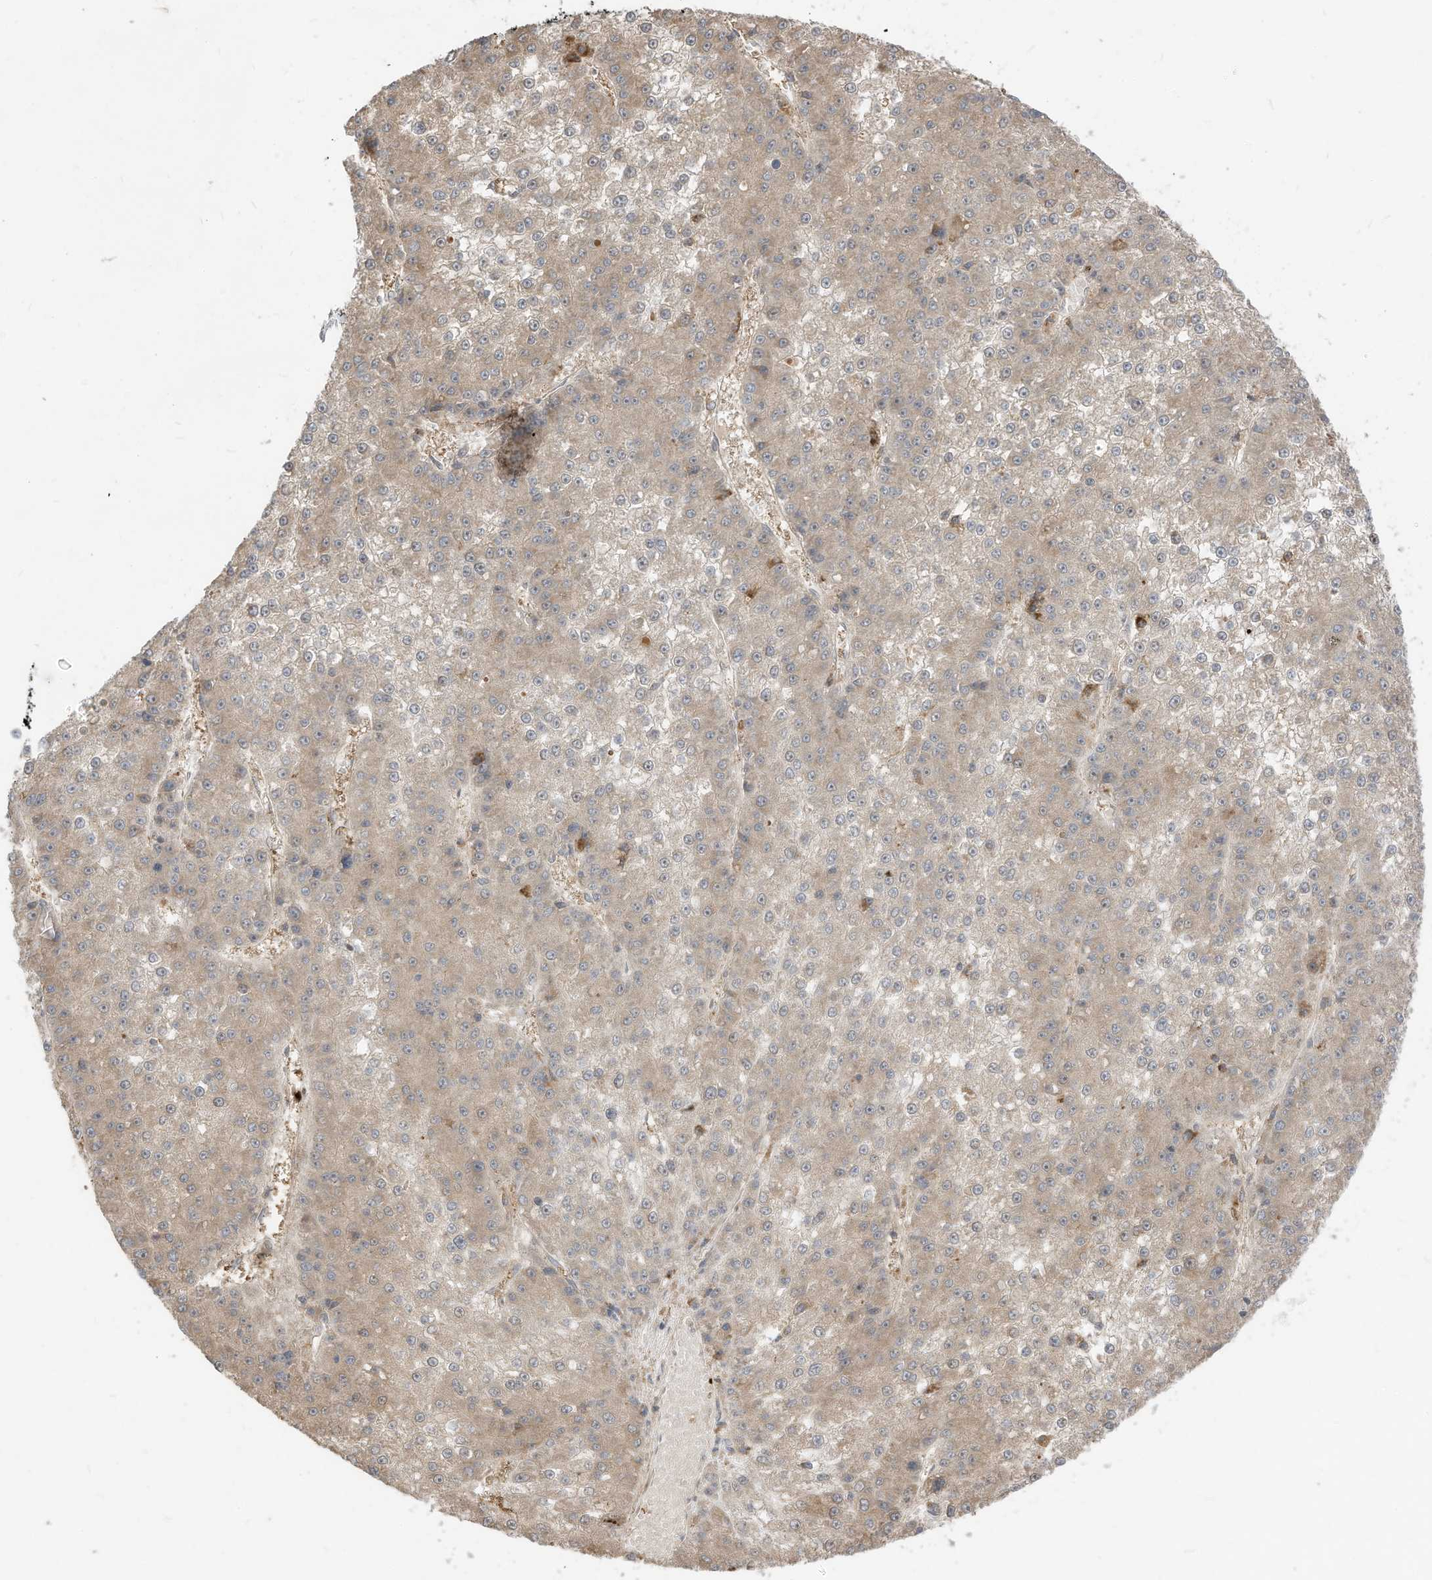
{"staining": {"intensity": "weak", "quantity": "25%-75%", "location": "cytoplasmic/membranous"}, "tissue": "liver cancer", "cell_type": "Tumor cells", "image_type": "cancer", "snomed": [{"axis": "morphology", "description": "Carcinoma, Hepatocellular, NOS"}, {"axis": "topography", "description": "Liver"}], "caption": "Immunohistochemical staining of liver cancer reveals low levels of weak cytoplasmic/membranous protein staining in about 25%-75% of tumor cells. The staining was performed using DAB (3,3'-diaminobenzidine) to visualize the protein expression in brown, while the nuclei were stained in blue with hematoxylin (Magnification: 20x).", "gene": "CNKSR1", "patient": {"sex": "female", "age": 73}}